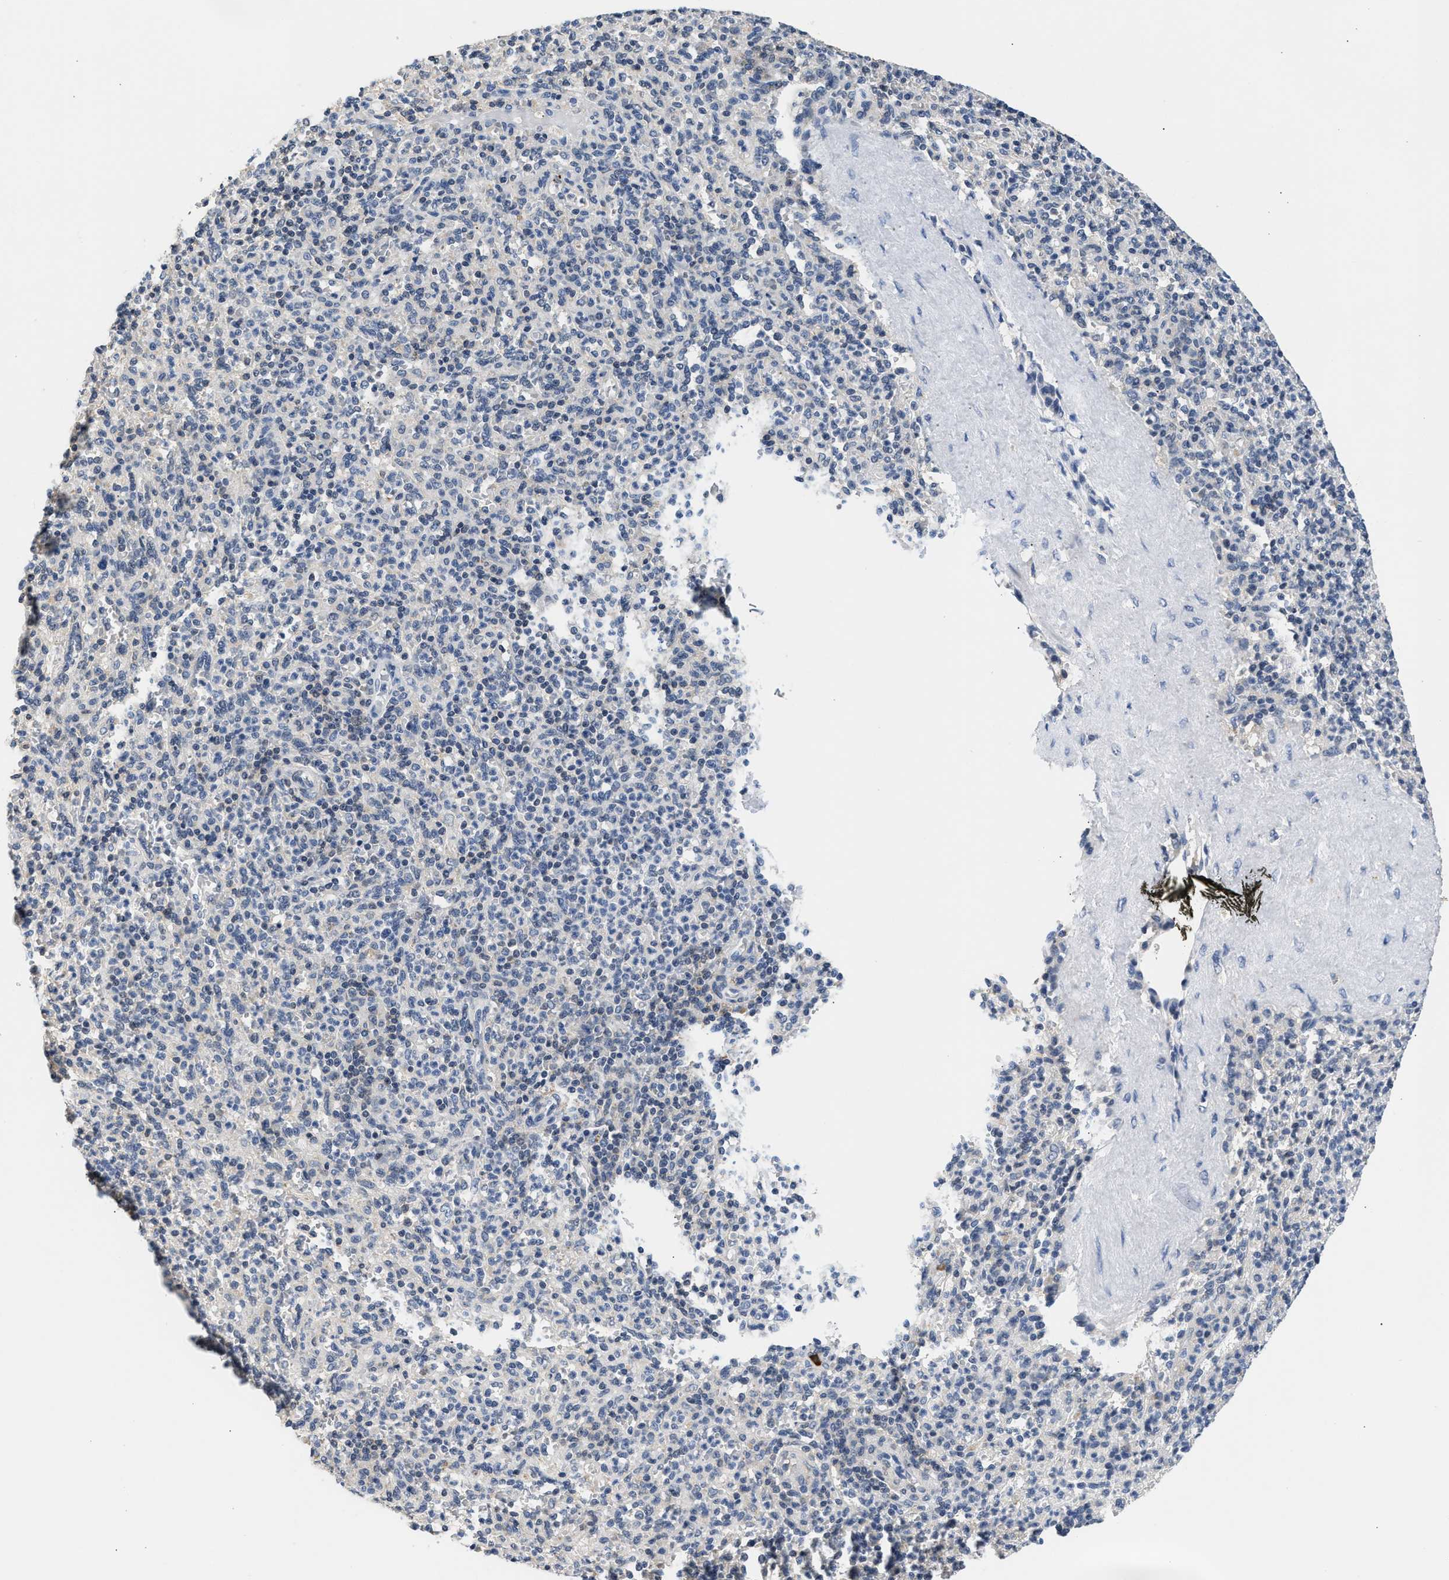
{"staining": {"intensity": "negative", "quantity": "none", "location": "none"}, "tissue": "spleen", "cell_type": "Cells in red pulp", "image_type": "normal", "snomed": [{"axis": "morphology", "description": "Normal tissue, NOS"}, {"axis": "topography", "description": "Spleen"}], "caption": "Spleen stained for a protein using immunohistochemistry demonstrates no expression cells in red pulp.", "gene": "PPM1L", "patient": {"sex": "male", "age": 36}}